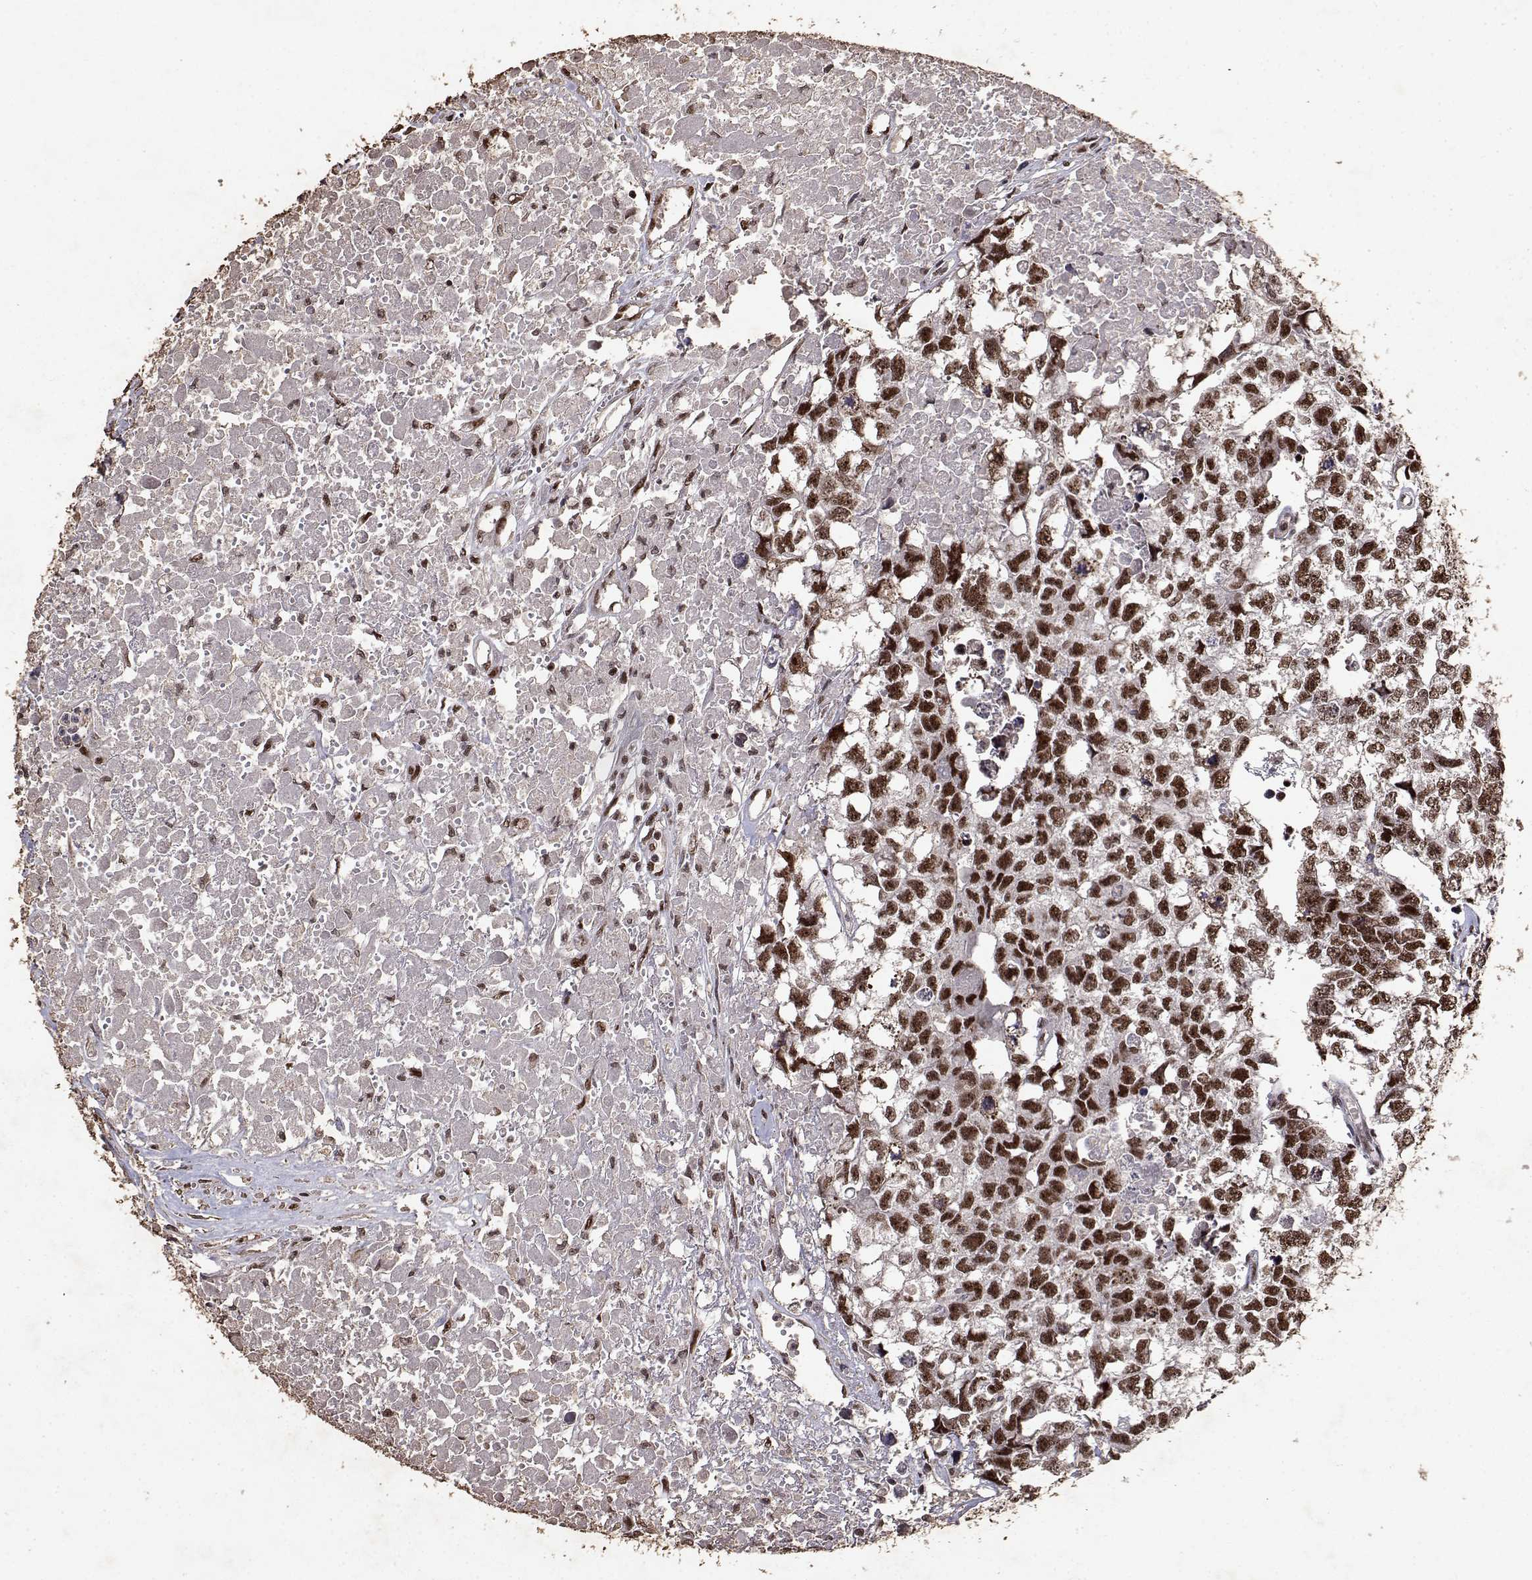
{"staining": {"intensity": "strong", "quantity": ">75%", "location": "nuclear"}, "tissue": "testis cancer", "cell_type": "Tumor cells", "image_type": "cancer", "snomed": [{"axis": "morphology", "description": "Carcinoma, Embryonal, NOS"}, {"axis": "morphology", "description": "Teratoma, malignant, NOS"}, {"axis": "topography", "description": "Testis"}], "caption": "Protein staining of embryonal carcinoma (testis) tissue demonstrates strong nuclear positivity in approximately >75% of tumor cells.", "gene": "TOE1", "patient": {"sex": "male", "age": 44}}